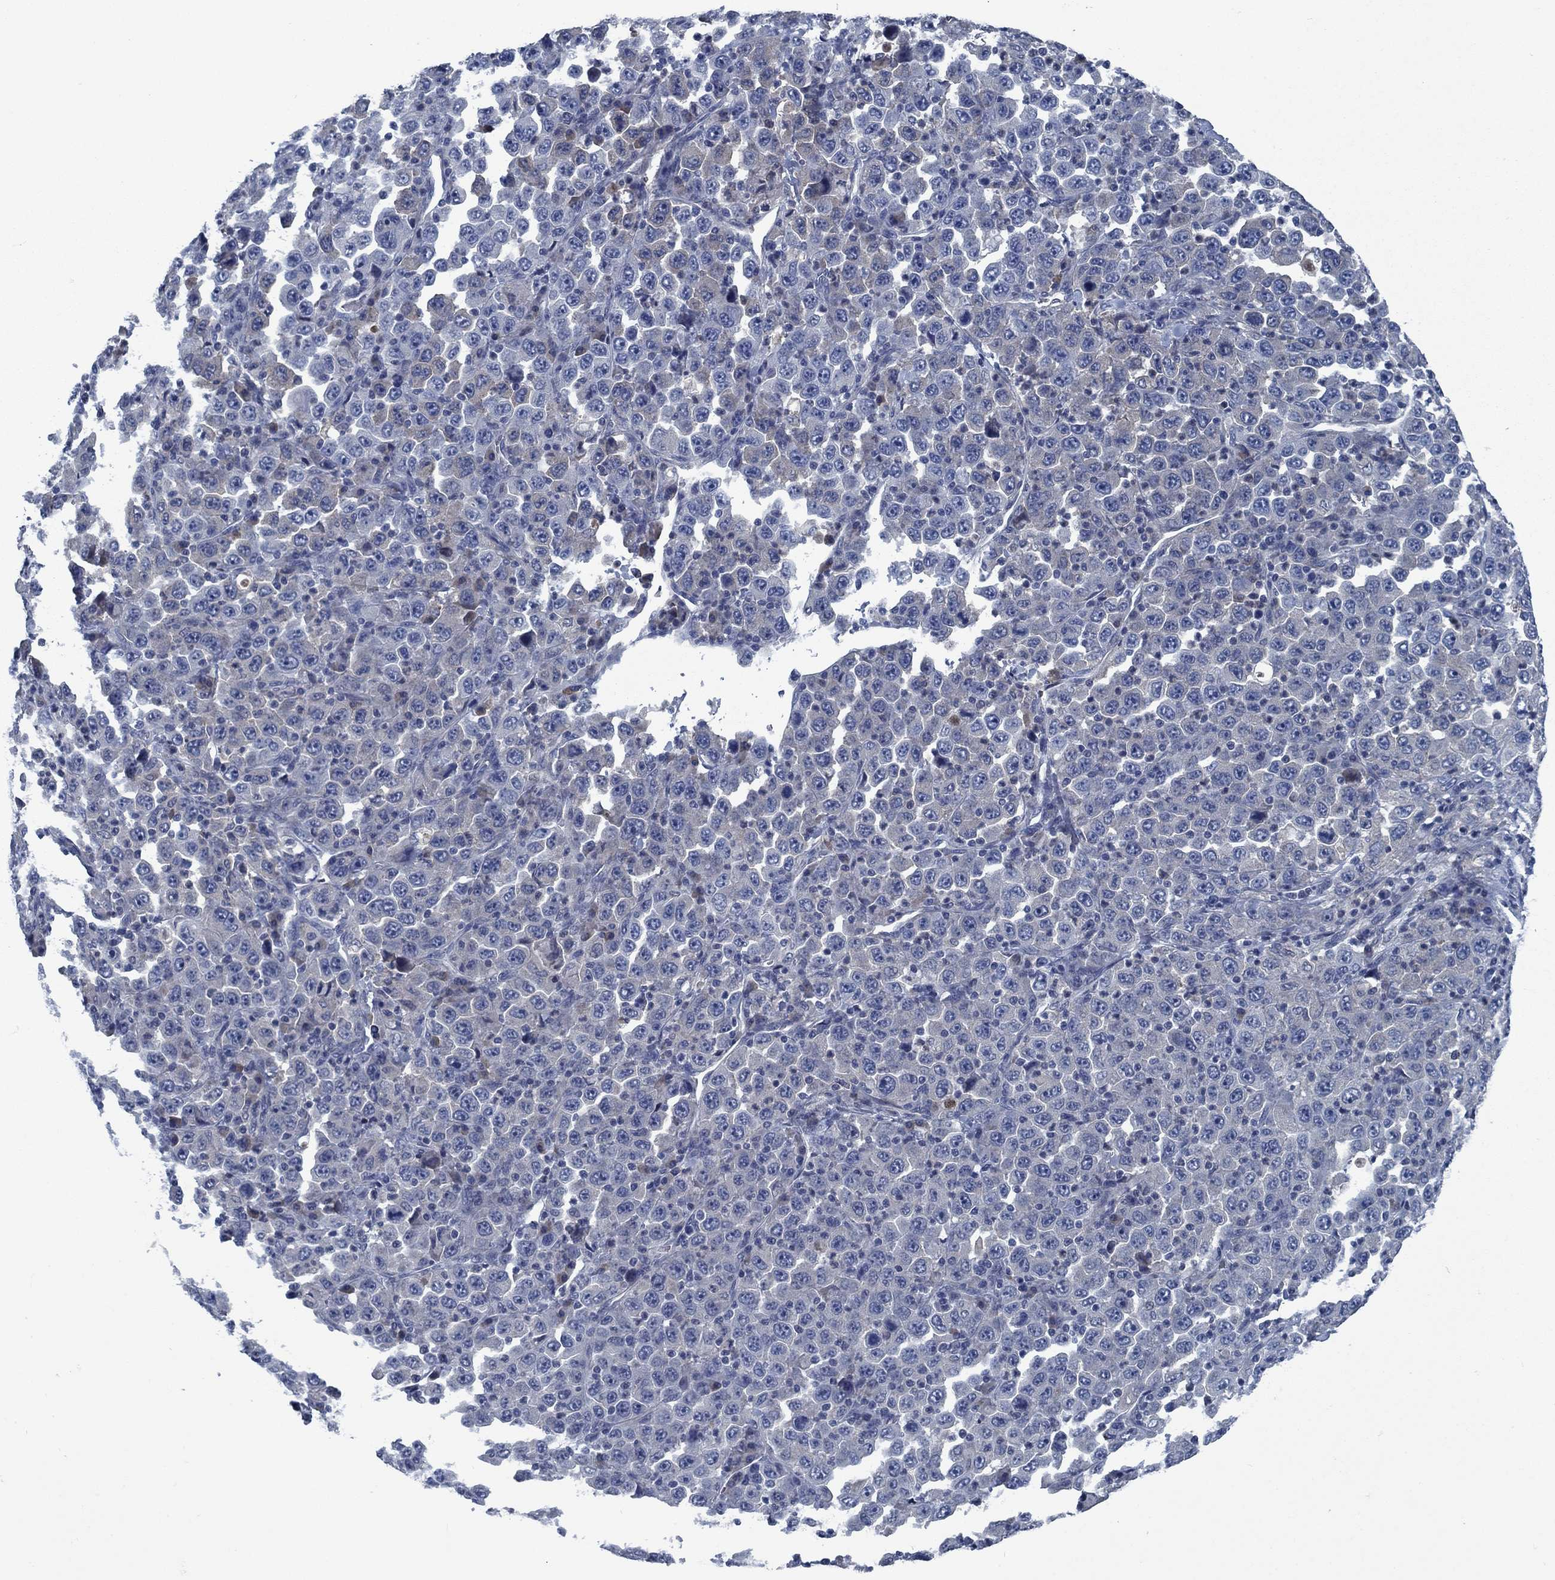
{"staining": {"intensity": "negative", "quantity": "none", "location": "none"}, "tissue": "stomach cancer", "cell_type": "Tumor cells", "image_type": "cancer", "snomed": [{"axis": "morphology", "description": "Normal tissue, NOS"}, {"axis": "morphology", "description": "Adenocarcinoma, NOS"}, {"axis": "topography", "description": "Stomach, upper"}, {"axis": "topography", "description": "Stomach"}], "caption": "Human stomach cancer stained for a protein using IHC exhibits no staining in tumor cells.", "gene": "PNMA8A", "patient": {"sex": "male", "age": 59}}